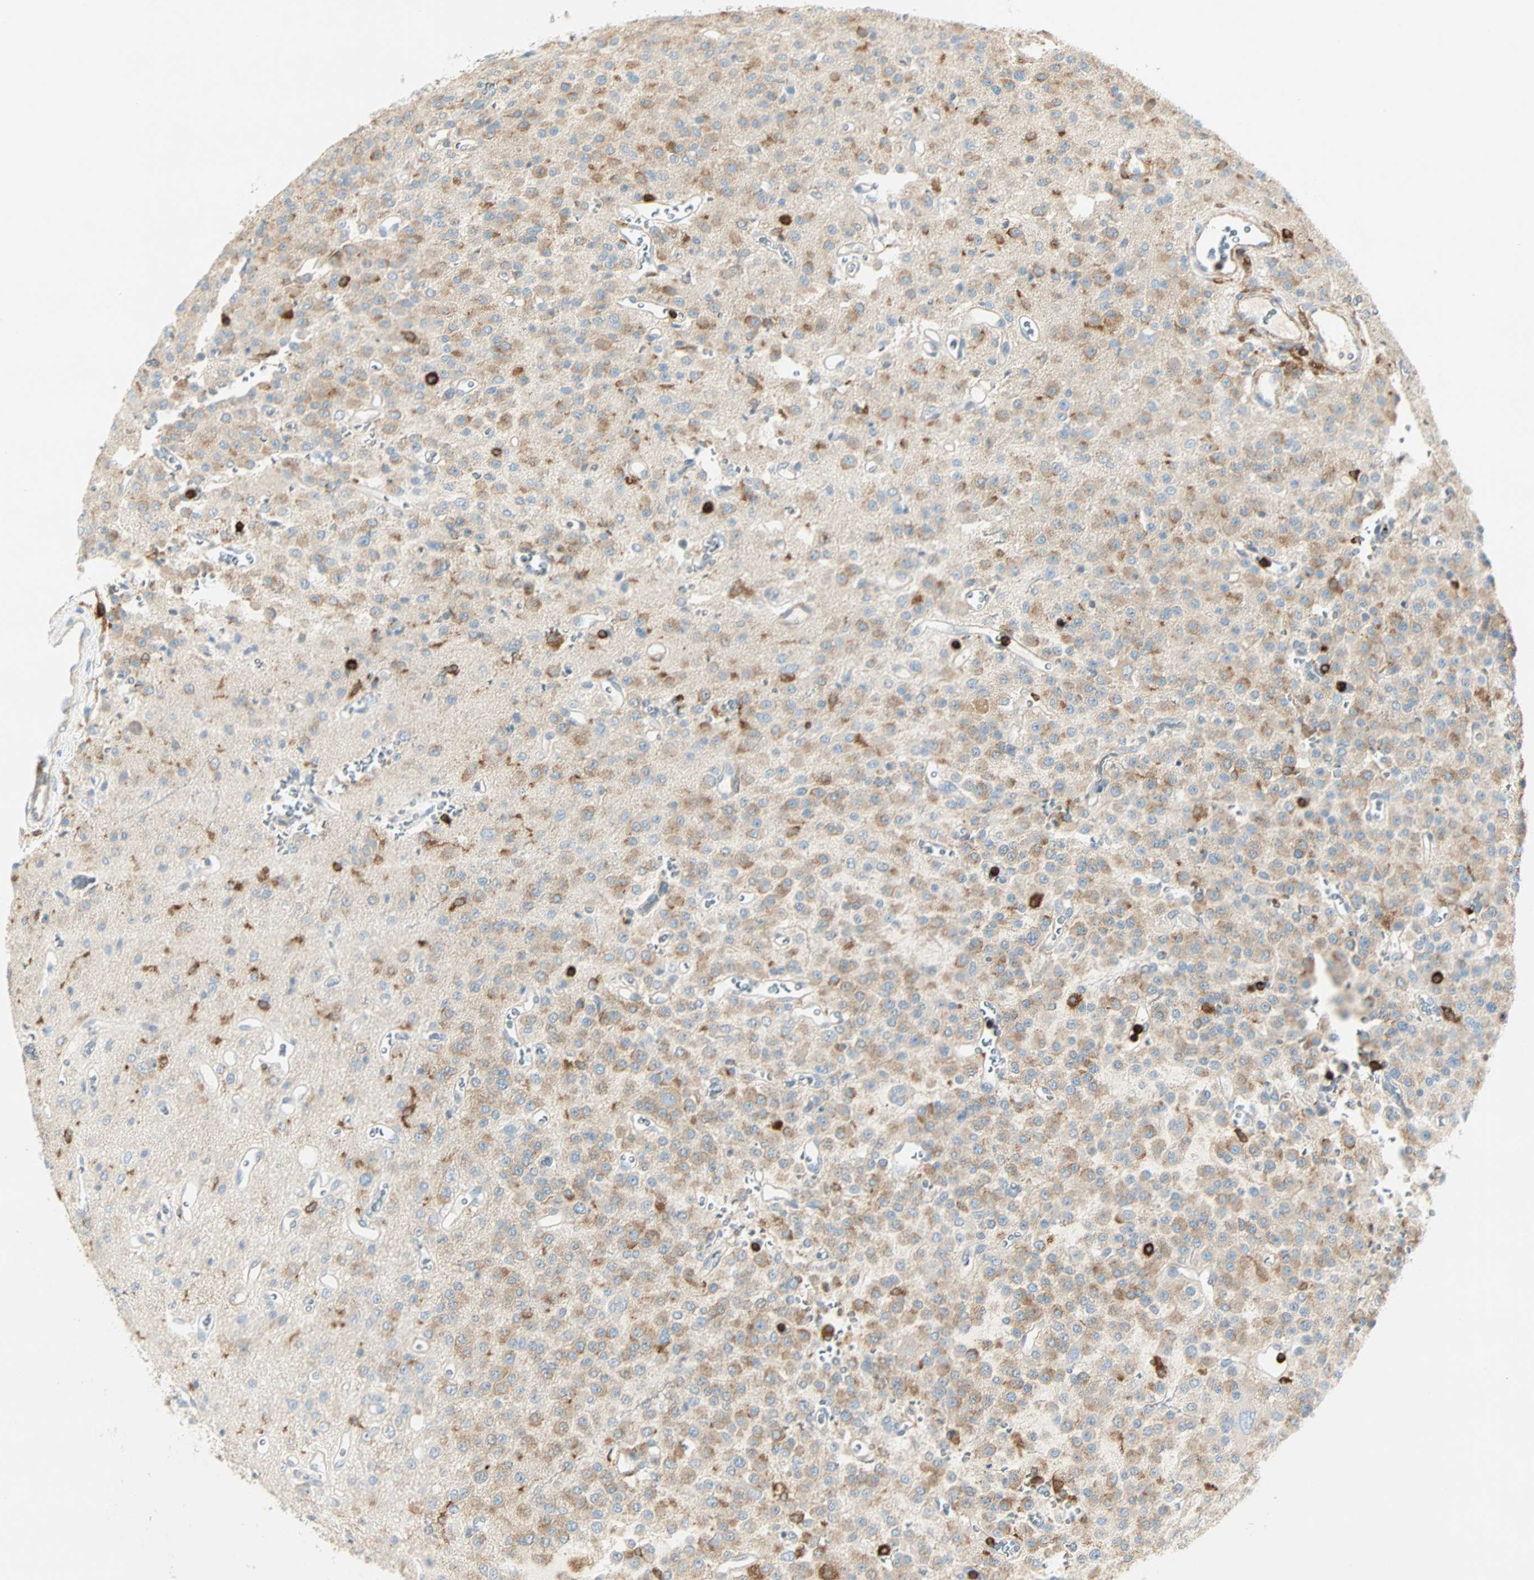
{"staining": {"intensity": "weak", "quantity": ">75%", "location": "cytoplasmic/membranous"}, "tissue": "glioma", "cell_type": "Tumor cells", "image_type": "cancer", "snomed": [{"axis": "morphology", "description": "Glioma, malignant, Low grade"}, {"axis": "topography", "description": "Brain"}], "caption": "Glioma stained with DAB immunohistochemistry demonstrates low levels of weak cytoplasmic/membranous staining in about >75% of tumor cells.", "gene": "FMNL1", "patient": {"sex": "male", "age": 38}}